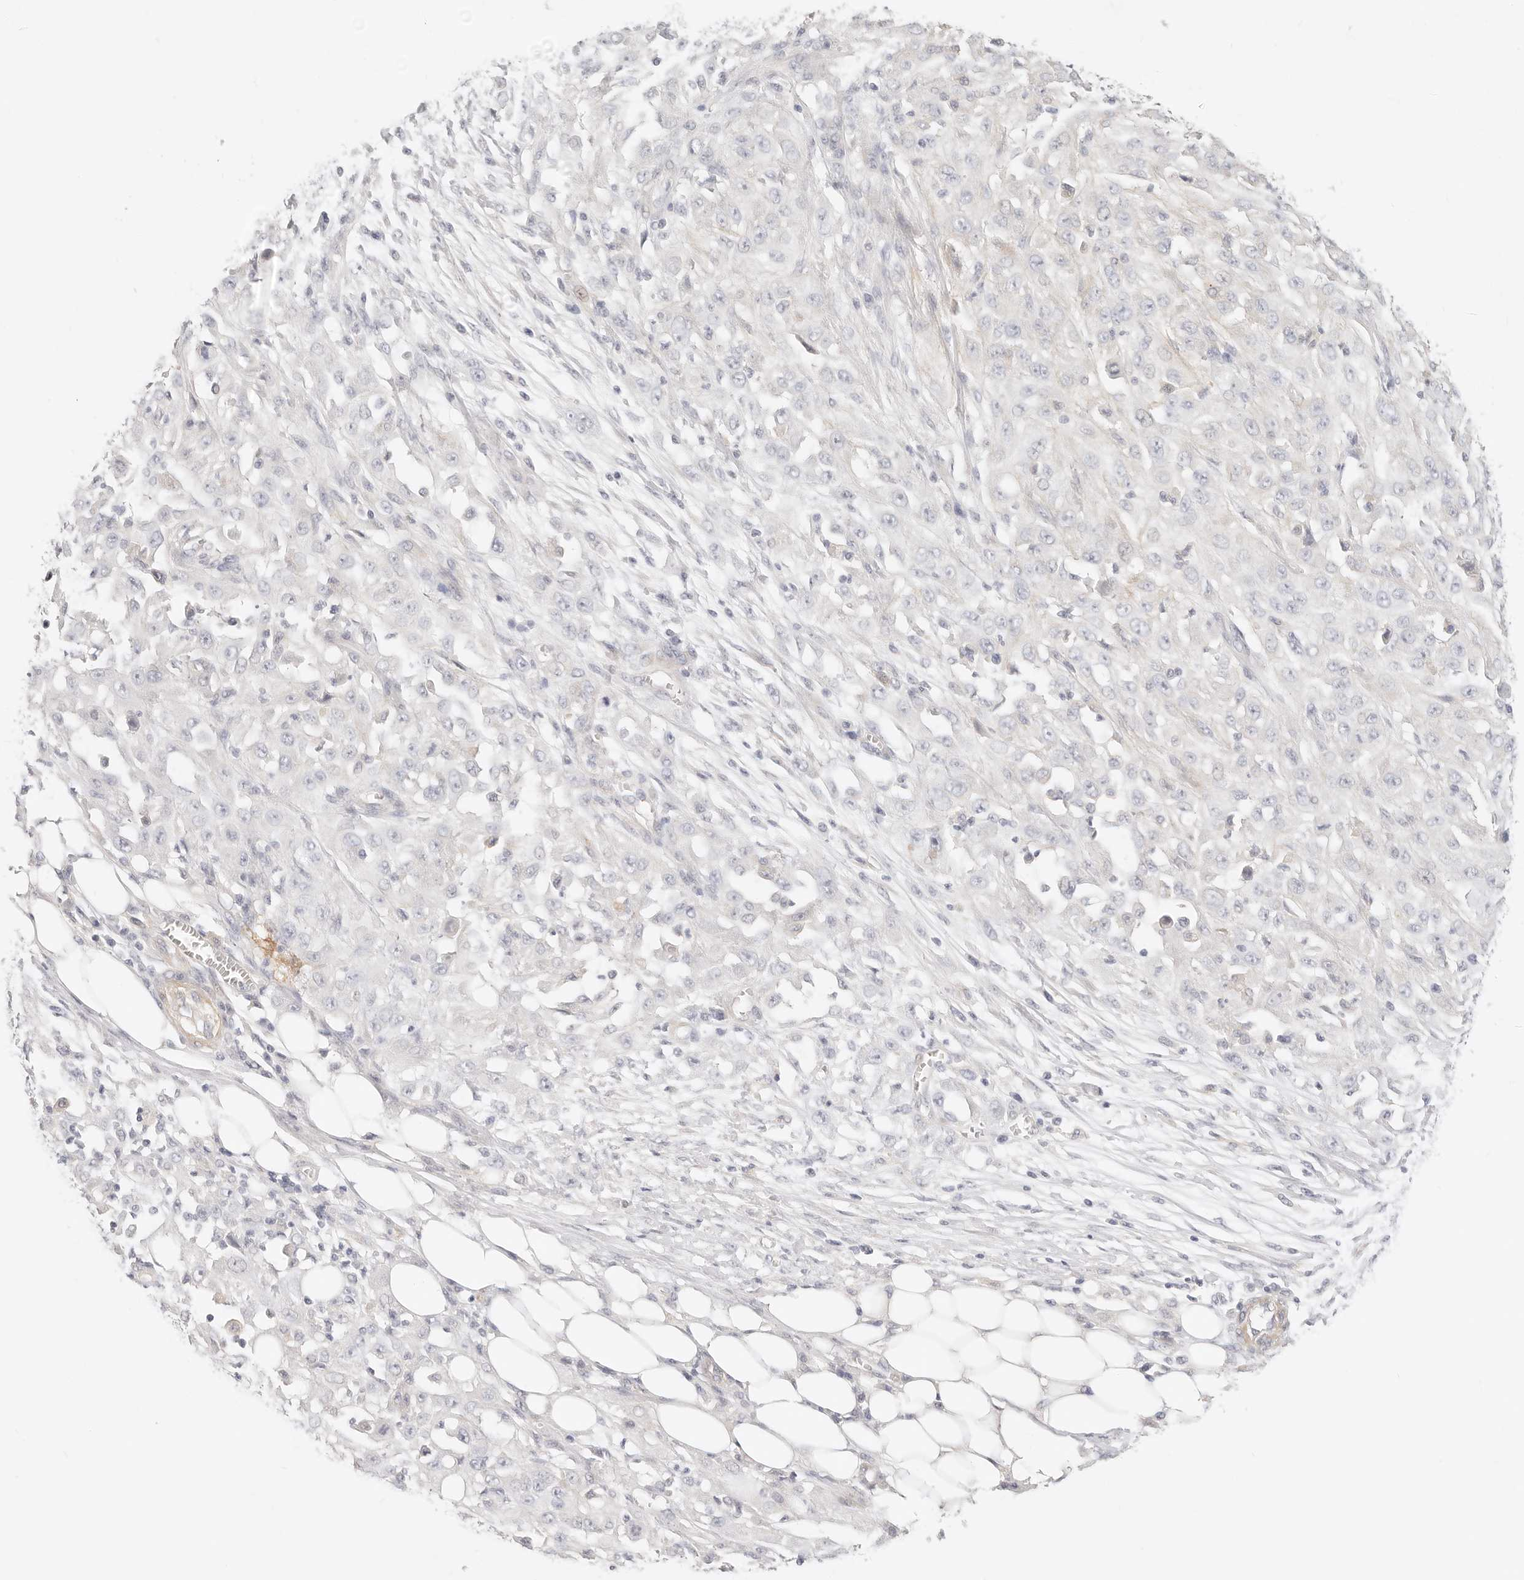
{"staining": {"intensity": "negative", "quantity": "none", "location": "none"}, "tissue": "skin cancer", "cell_type": "Tumor cells", "image_type": "cancer", "snomed": [{"axis": "morphology", "description": "Squamous cell carcinoma, NOS"}, {"axis": "morphology", "description": "Squamous cell carcinoma, metastatic, NOS"}, {"axis": "topography", "description": "Skin"}, {"axis": "topography", "description": "Lymph node"}], "caption": "Squamous cell carcinoma (skin) was stained to show a protein in brown. There is no significant expression in tumor cells.", "gene": "UBXN10", "patient": {"sex": "male", "age": 75}}